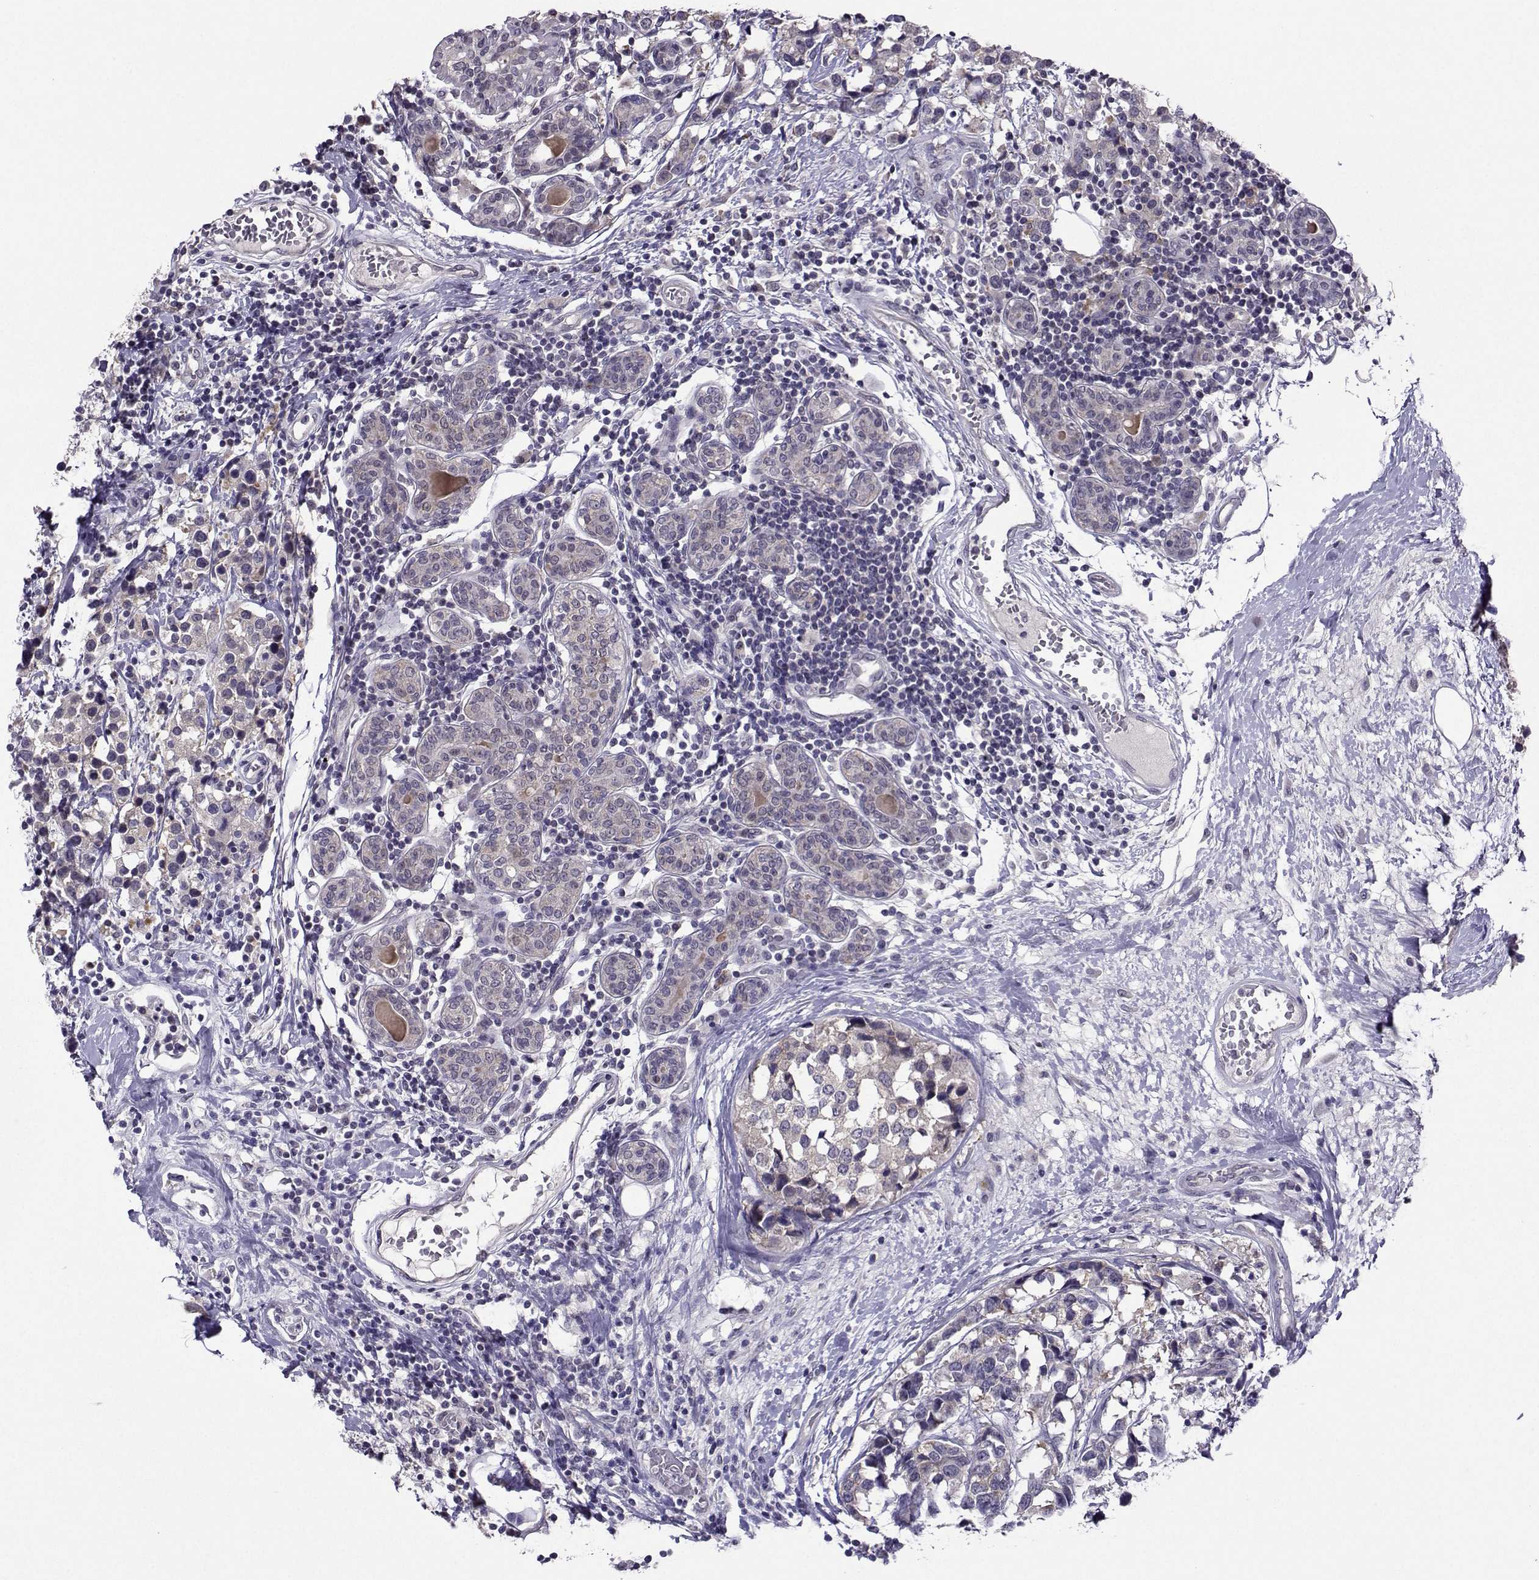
{"staining": {"intensity": "negative", "quantity": "none", "location": "none"}, "tissue": "breast cancer", "cell_type": "Tumor cells", "image_type": "cancer", "snomed": [{"axis": "morphology", "description": "Lobular carcinoma"}, {"axis": "topography", "description": "Breast"}], "caption": "Immunohistochemistry micrograph of neoplastic tissue: breast cancer stained with DAB reveals no significant protein staining in tumor cells.", "gene": "DDX20", "patient": {"sex": "female", "age": 59}}